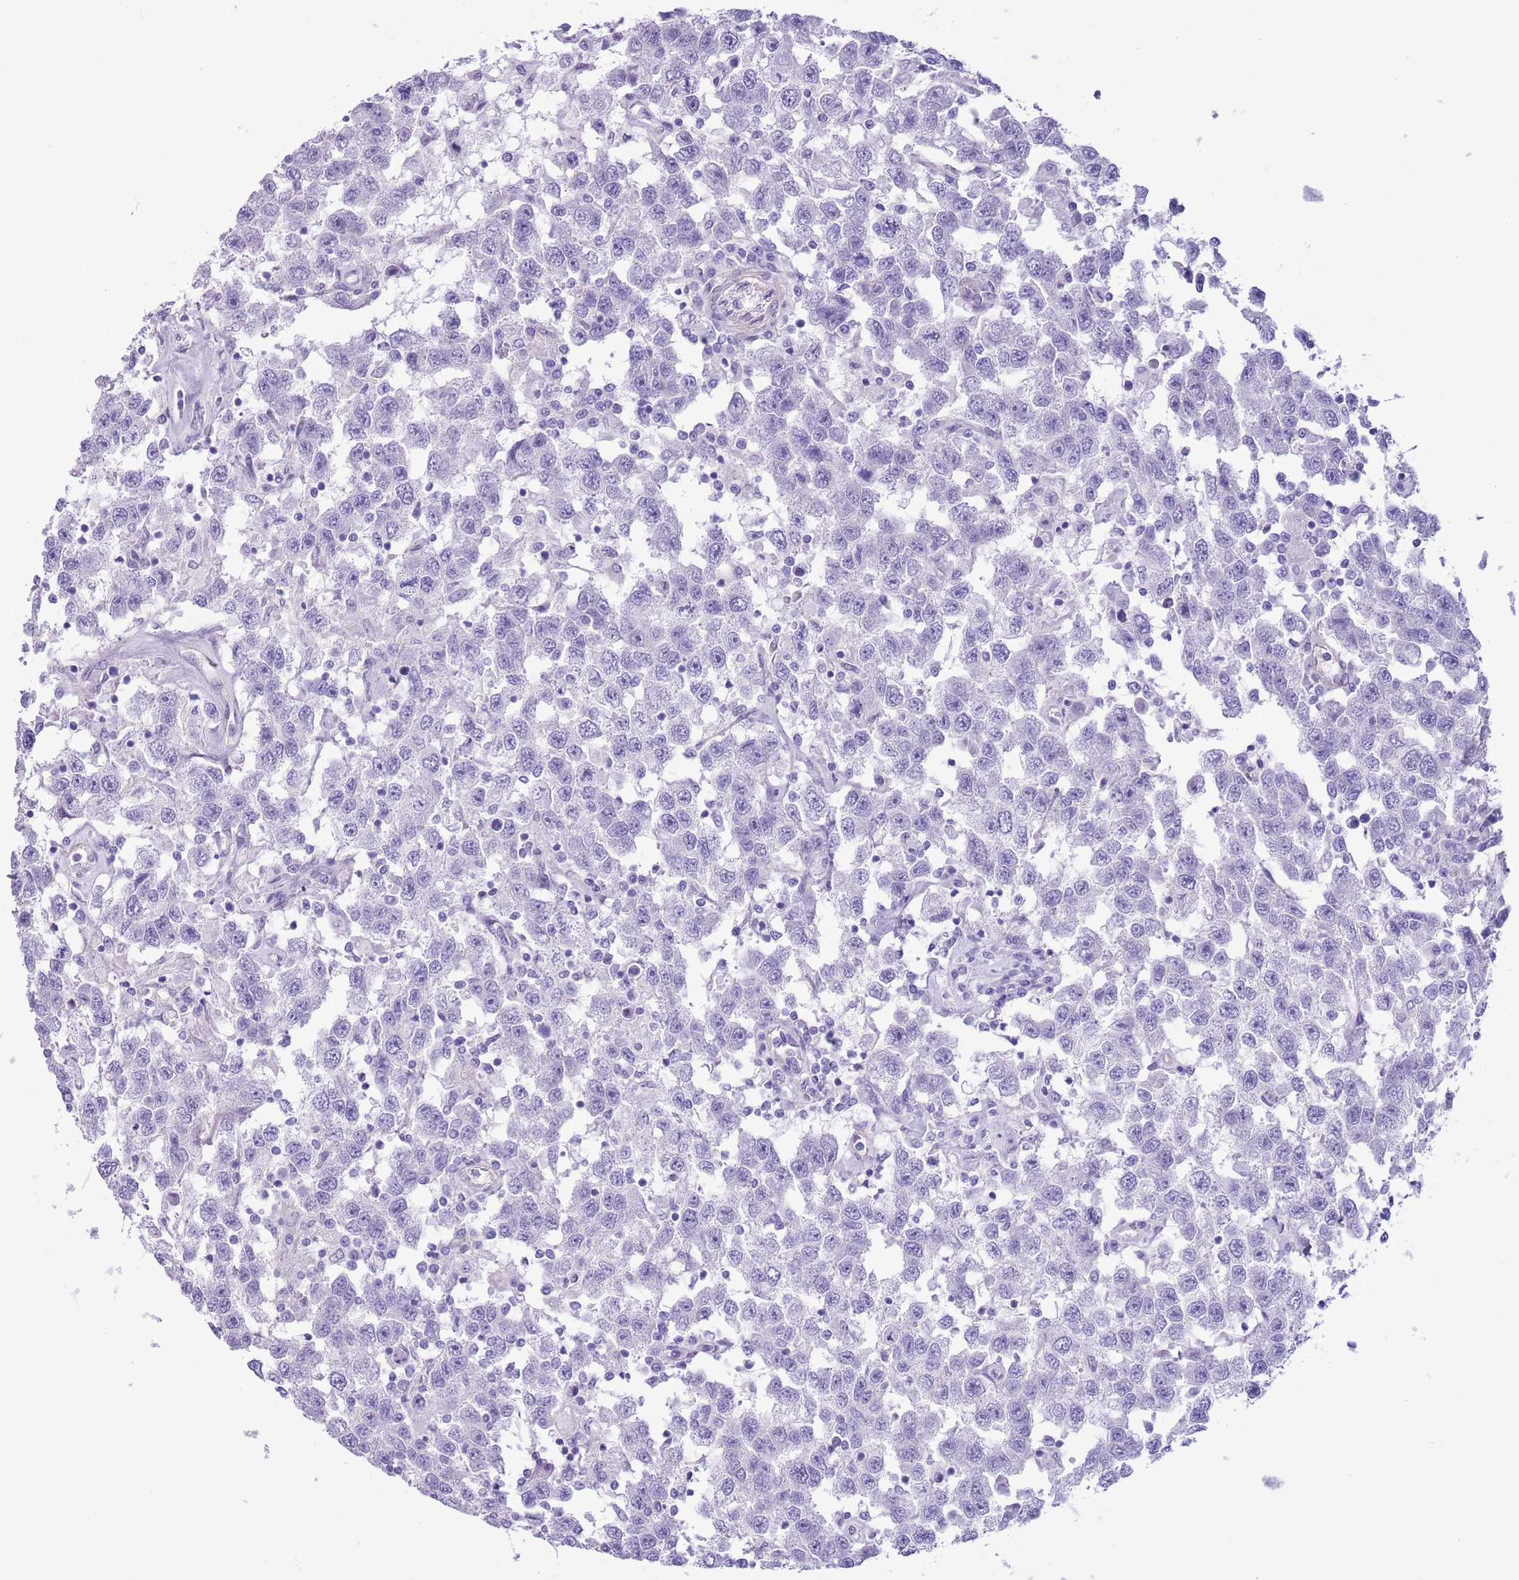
{"staining": {"intensity": "negative", "quantity": "none", "location": "none"}, "tissue": "testis cancer", "cell_type": "Tumor cells", "image_type": "cancer", "snomed": [{"axis": "morphology", "description": "Seminoma, NOS"}, {"axis": "topography", "description": "Testis"}], "caption": "Immunohistochemical staining of seminoma (testis) displays no significant expression in tumor cells.", "gene": "RBP3", "patient": {"sex": "male", "age": 41}}